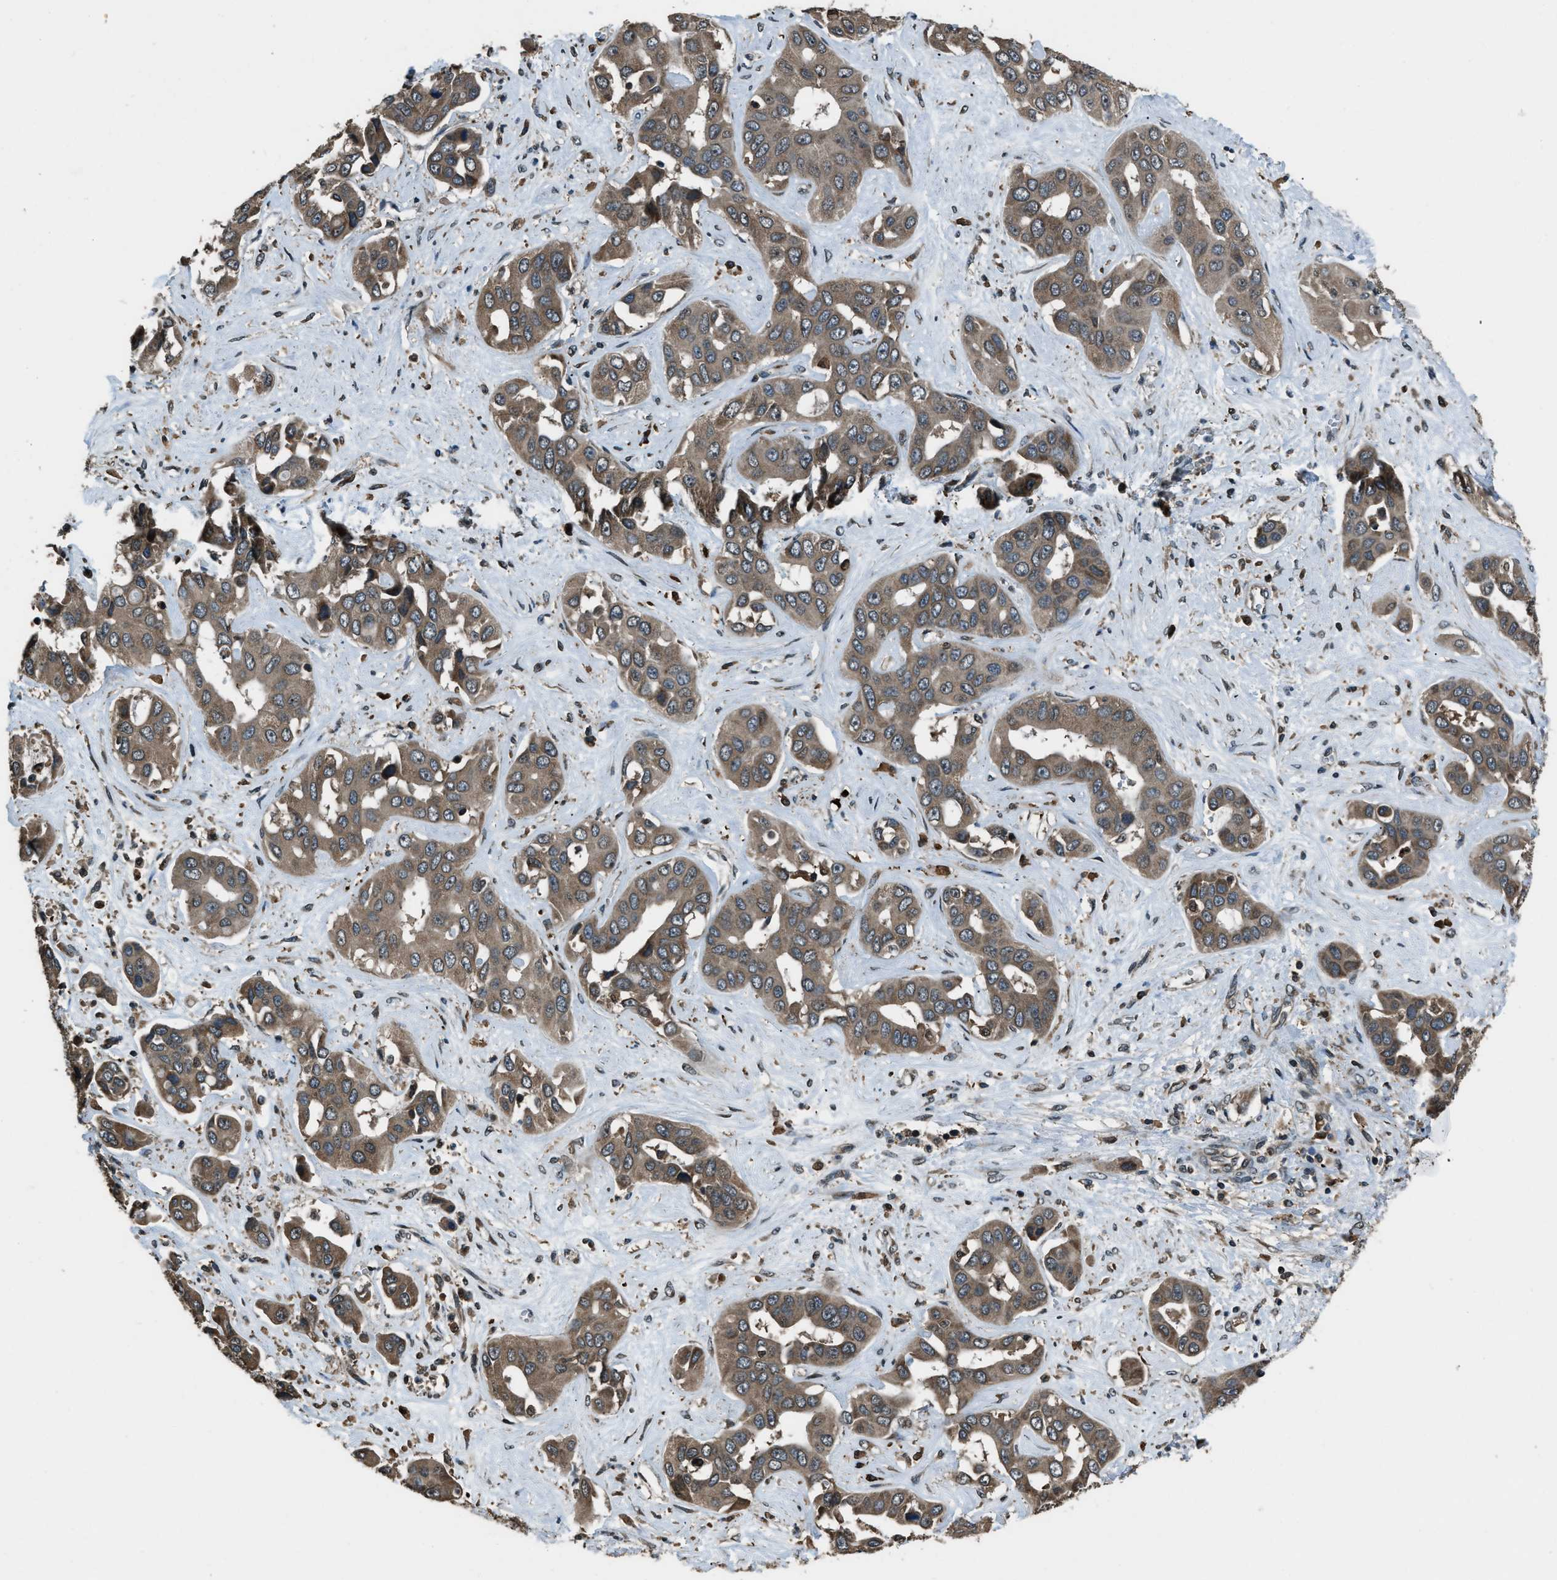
{"staining": {"intensity": "weak", "quantity": ">75%", "location": "cytoplasmic/membranous"}, "tissue": "liver cancer", "cell_type": "Tumor cells", "image_type": "cancer", "snomed": [{"axis": "morphology", "description": "Cholangiocarcinoma"}, {"axis": "topography", "description": "Liver"}], "caption": "Protein expression analysis of human liver cholangiocarcinoma reveals weak cytoplasmic/membranous expression in about >75% of tumor cells.", "gene": "TRIM4", "patient": {"sex": "female", "age": 52}}